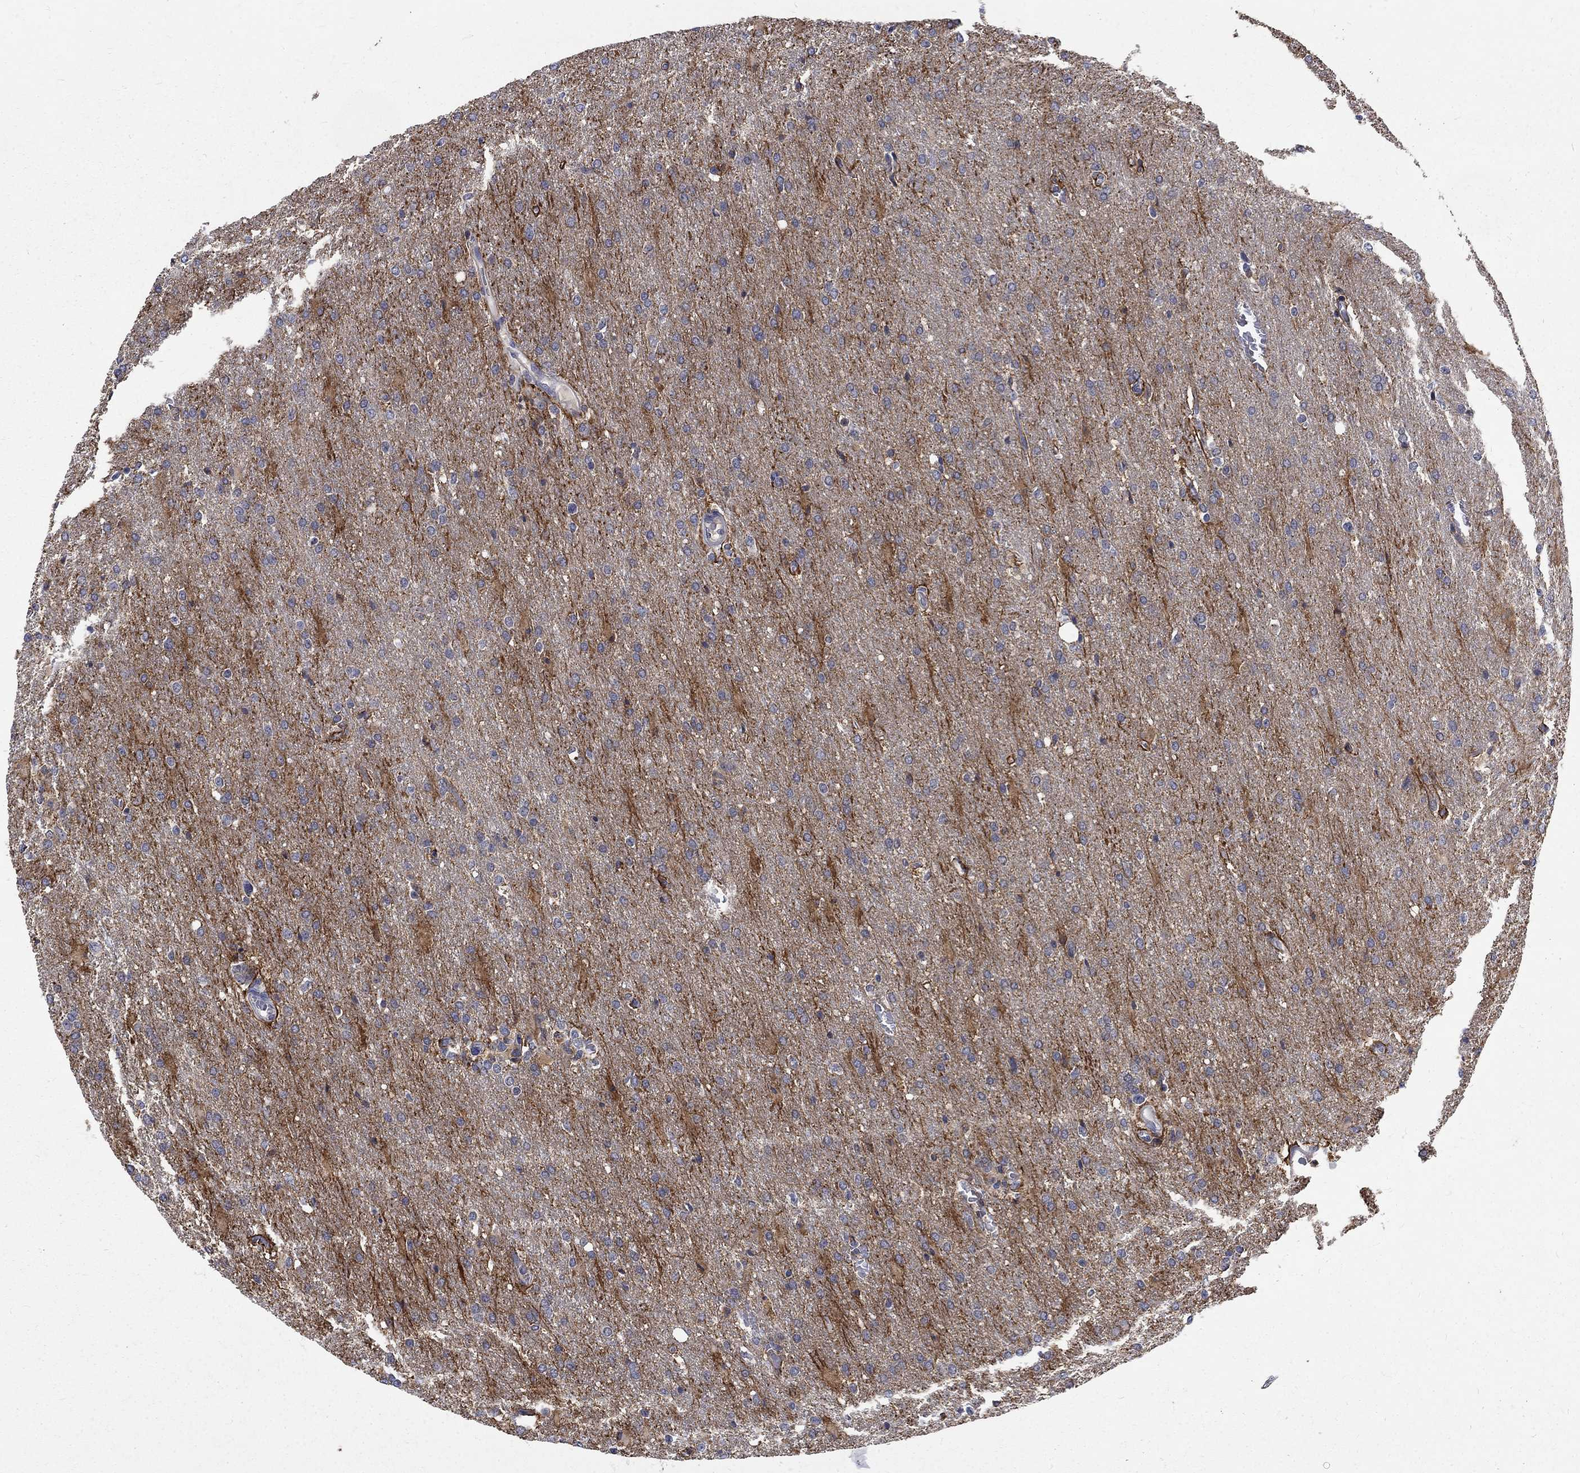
{"staining": {"intensity": "moderate", "quantity": "<25%", "location": "cytoplasmic/membranous"}, "tissue": "glioma", "cell_type": "Tumor cells", "image_type": "cancer", "snomed": [{"axis": "morphology", "description": "Glioma, malignant, High grade"}, {"axis": "topography", "description": "Brain"}], "caption": "Brown immunohistochemical staining in glioma reveals moderate cytoplasmic/membranous expression in approximately <25% of tumor cells. The staining was performed using DAB (3,3'-diaminobenzidine) to visualize the protein expression in brown, while the nuclei were stained in blue with hematoxylin (Magnification: 20x).", "gene": "PHKA1", "patient": {"sex": "male", "age": 68}}